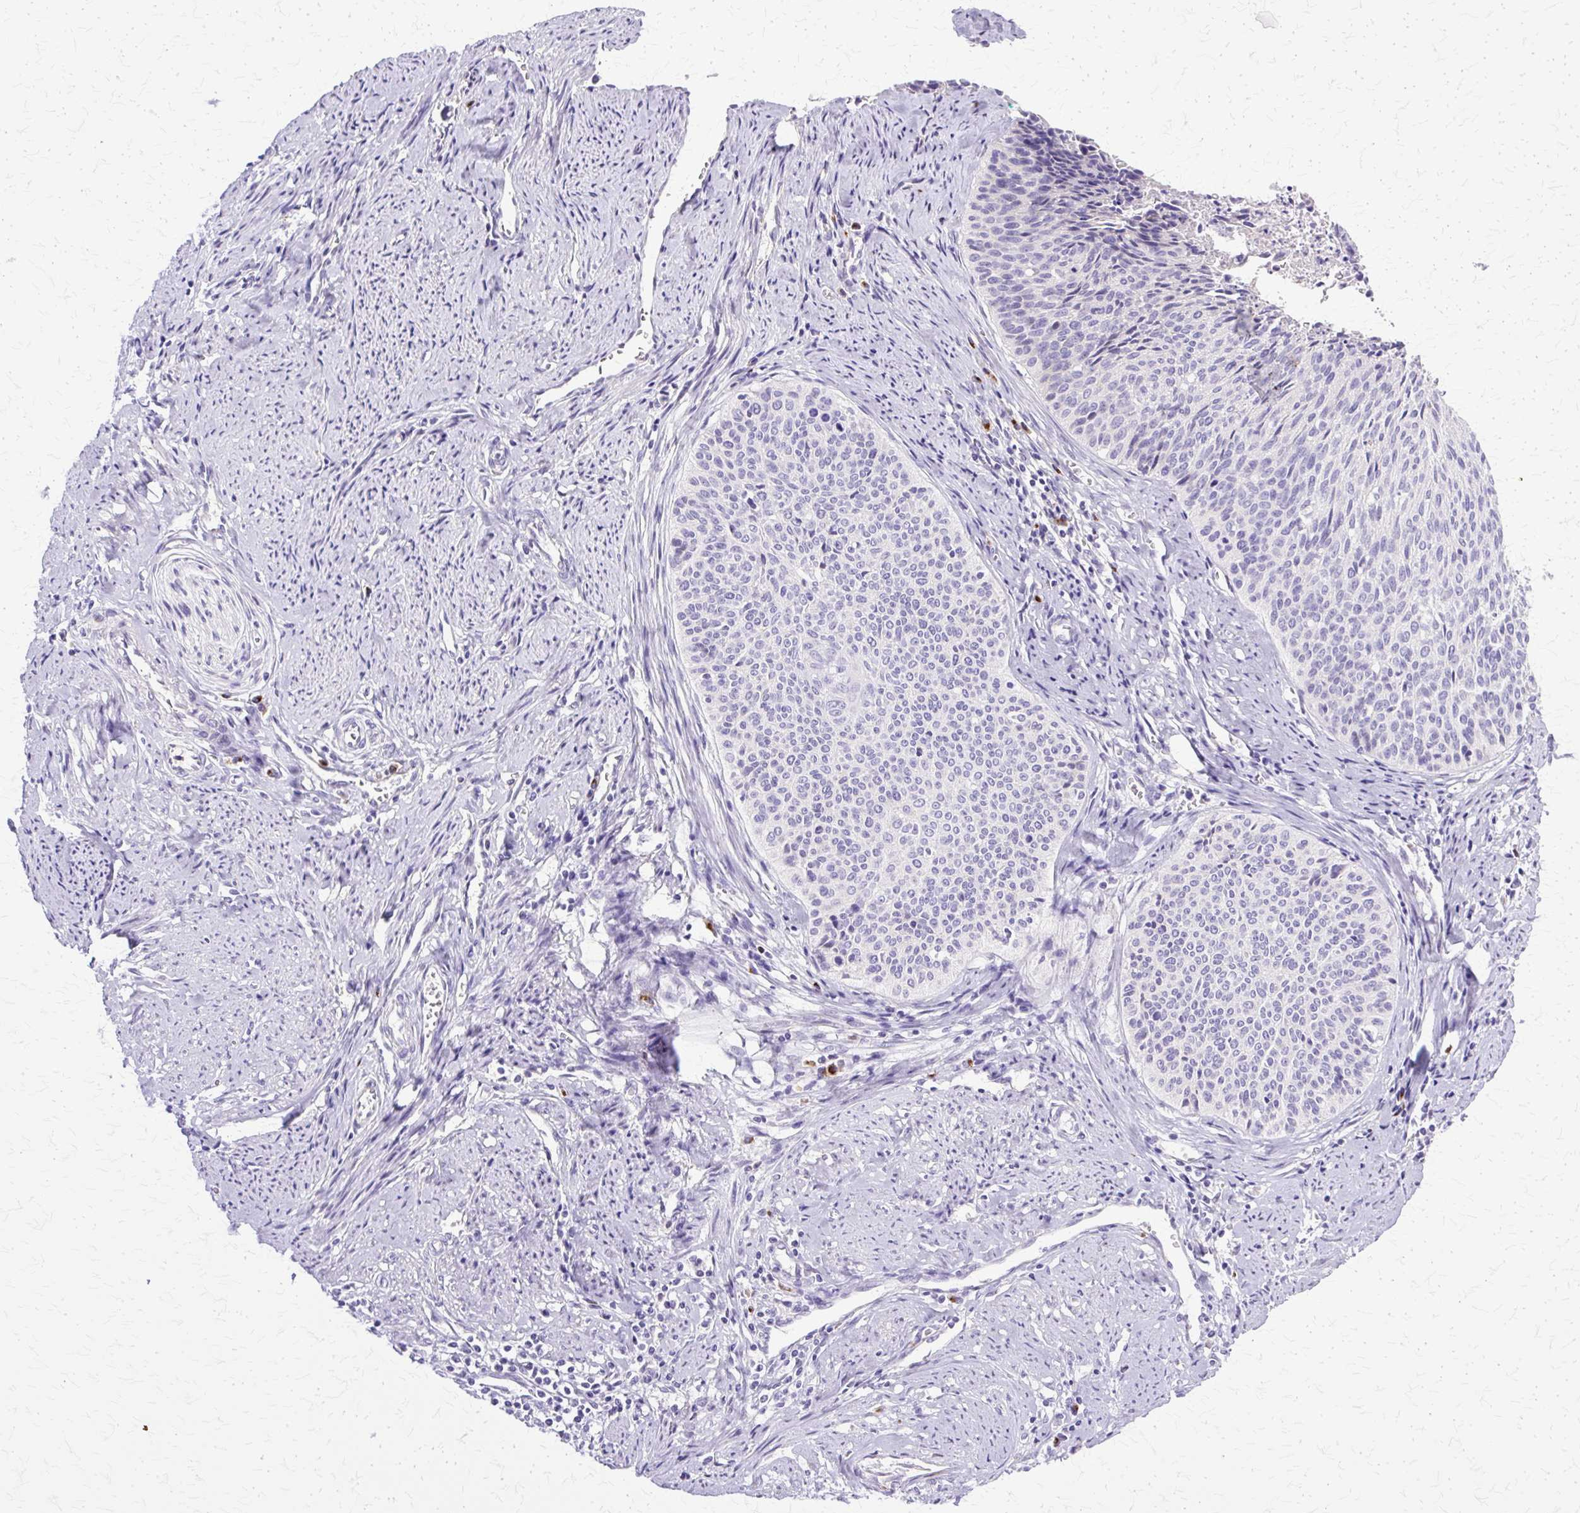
{"staining": {"intensity": "negative", "quantity": "none", "location": "none"}, "tissue": "cervical cancer", "cell_type": "Tumor cells", "image_type": "cancer", "snomed": [{"axis": "morphology", "description": "Squamous cell carcinoma, NOS"}, {"axis": "topography", "description": "Cervix"}], "caption": "IHC image of neoplastic tissue: cervical squamous cell carcinoma stained with DAB reveals no significant protein staining in tumor cells.", "gene": "TBC1D3G", "patient": {"sex": "female", "age": 55}}